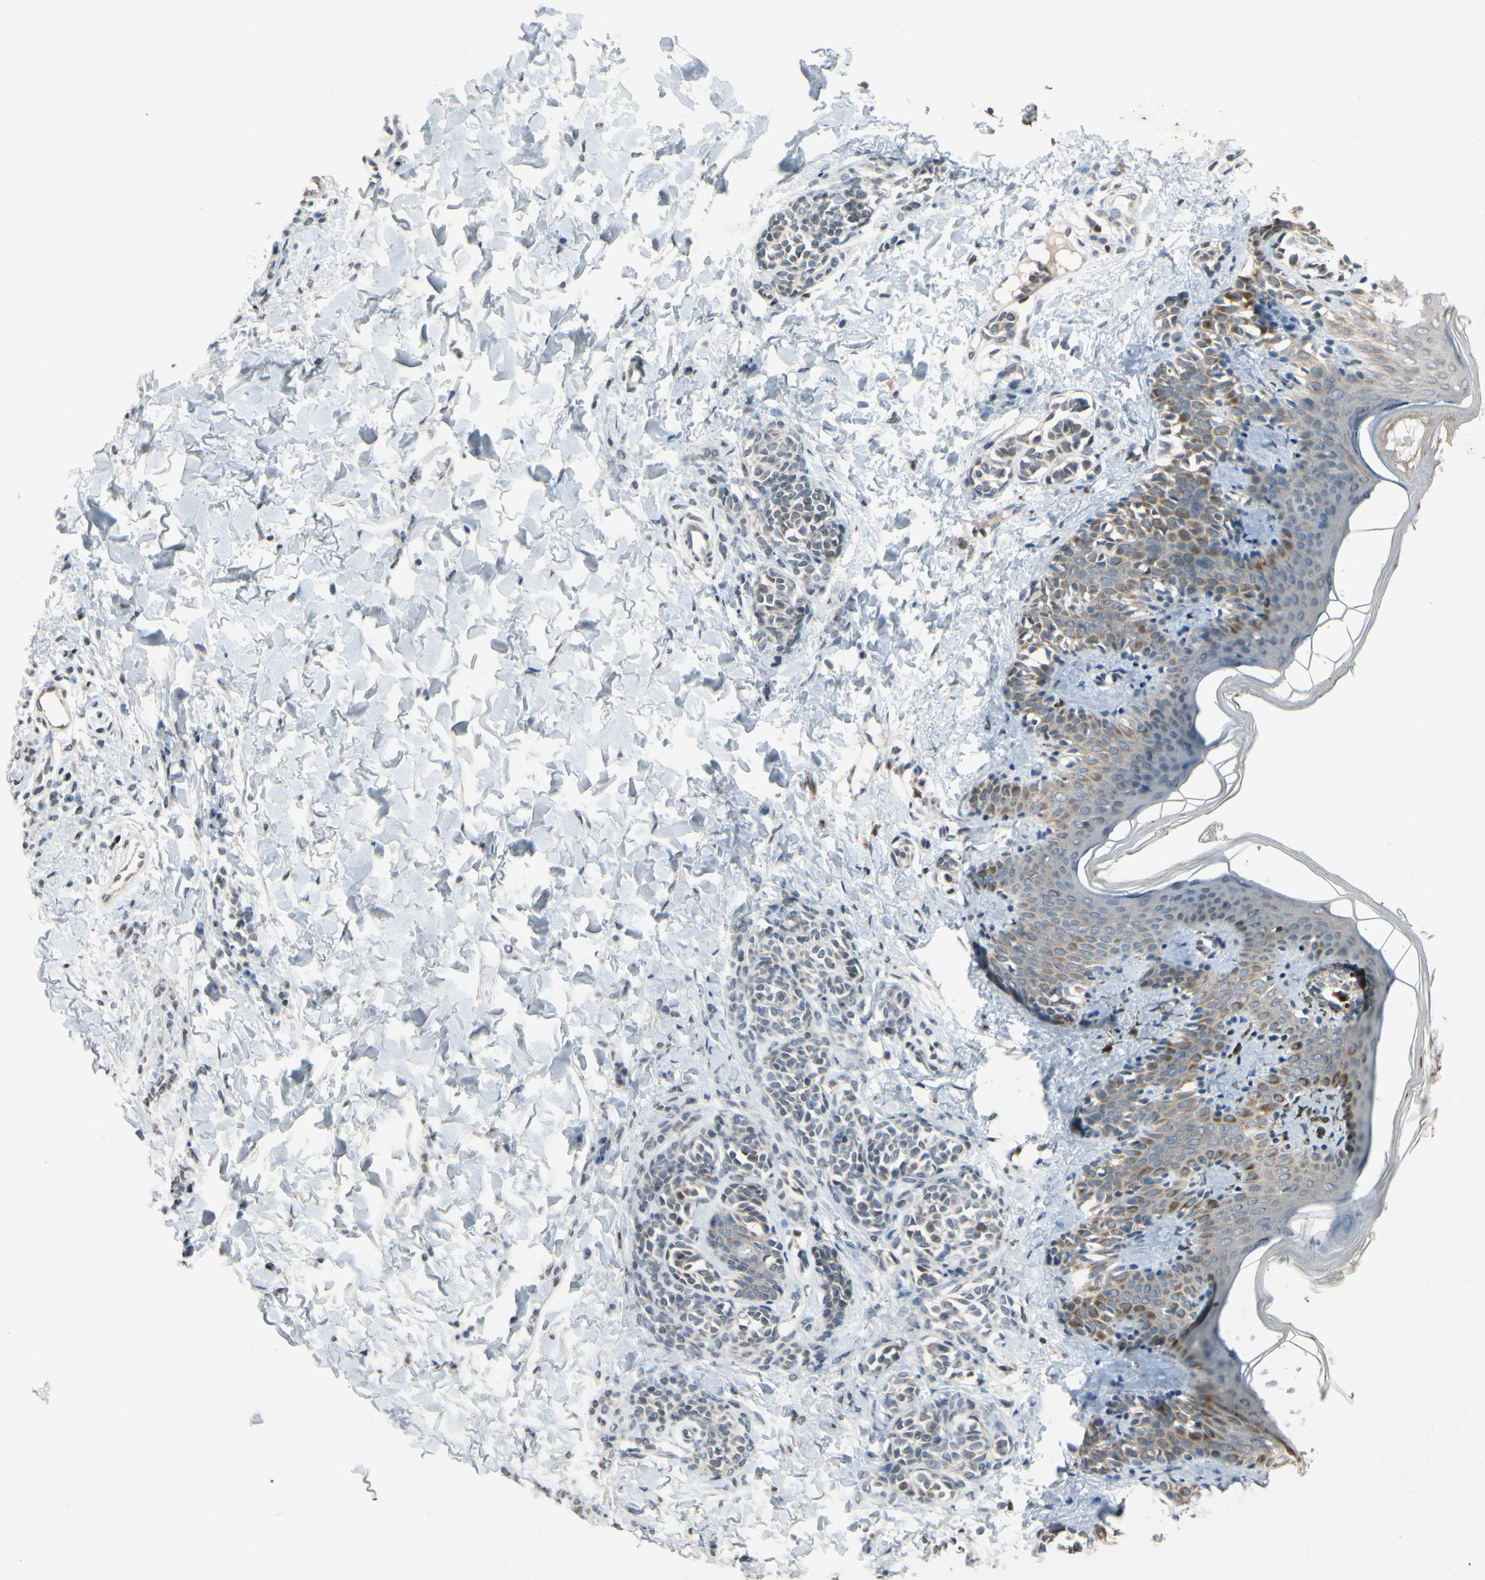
{"staining": {"intensity": "negative", "quantity": "none", "location": "none"}, "tissue": "skin", "cell_type": "Fibroblasts", "image_type": "normal", "snomed": [{"axis": "morphology", "description": "Normal tissue, NOS"}, {"axis": "topography", "description": "Skin"}], "caption": "Skin was stained to show a protein in brown. There is no significant expression in fibroblasts.", "gene": "CLDN11", "patient": {"sex": "male", "age": 16}}